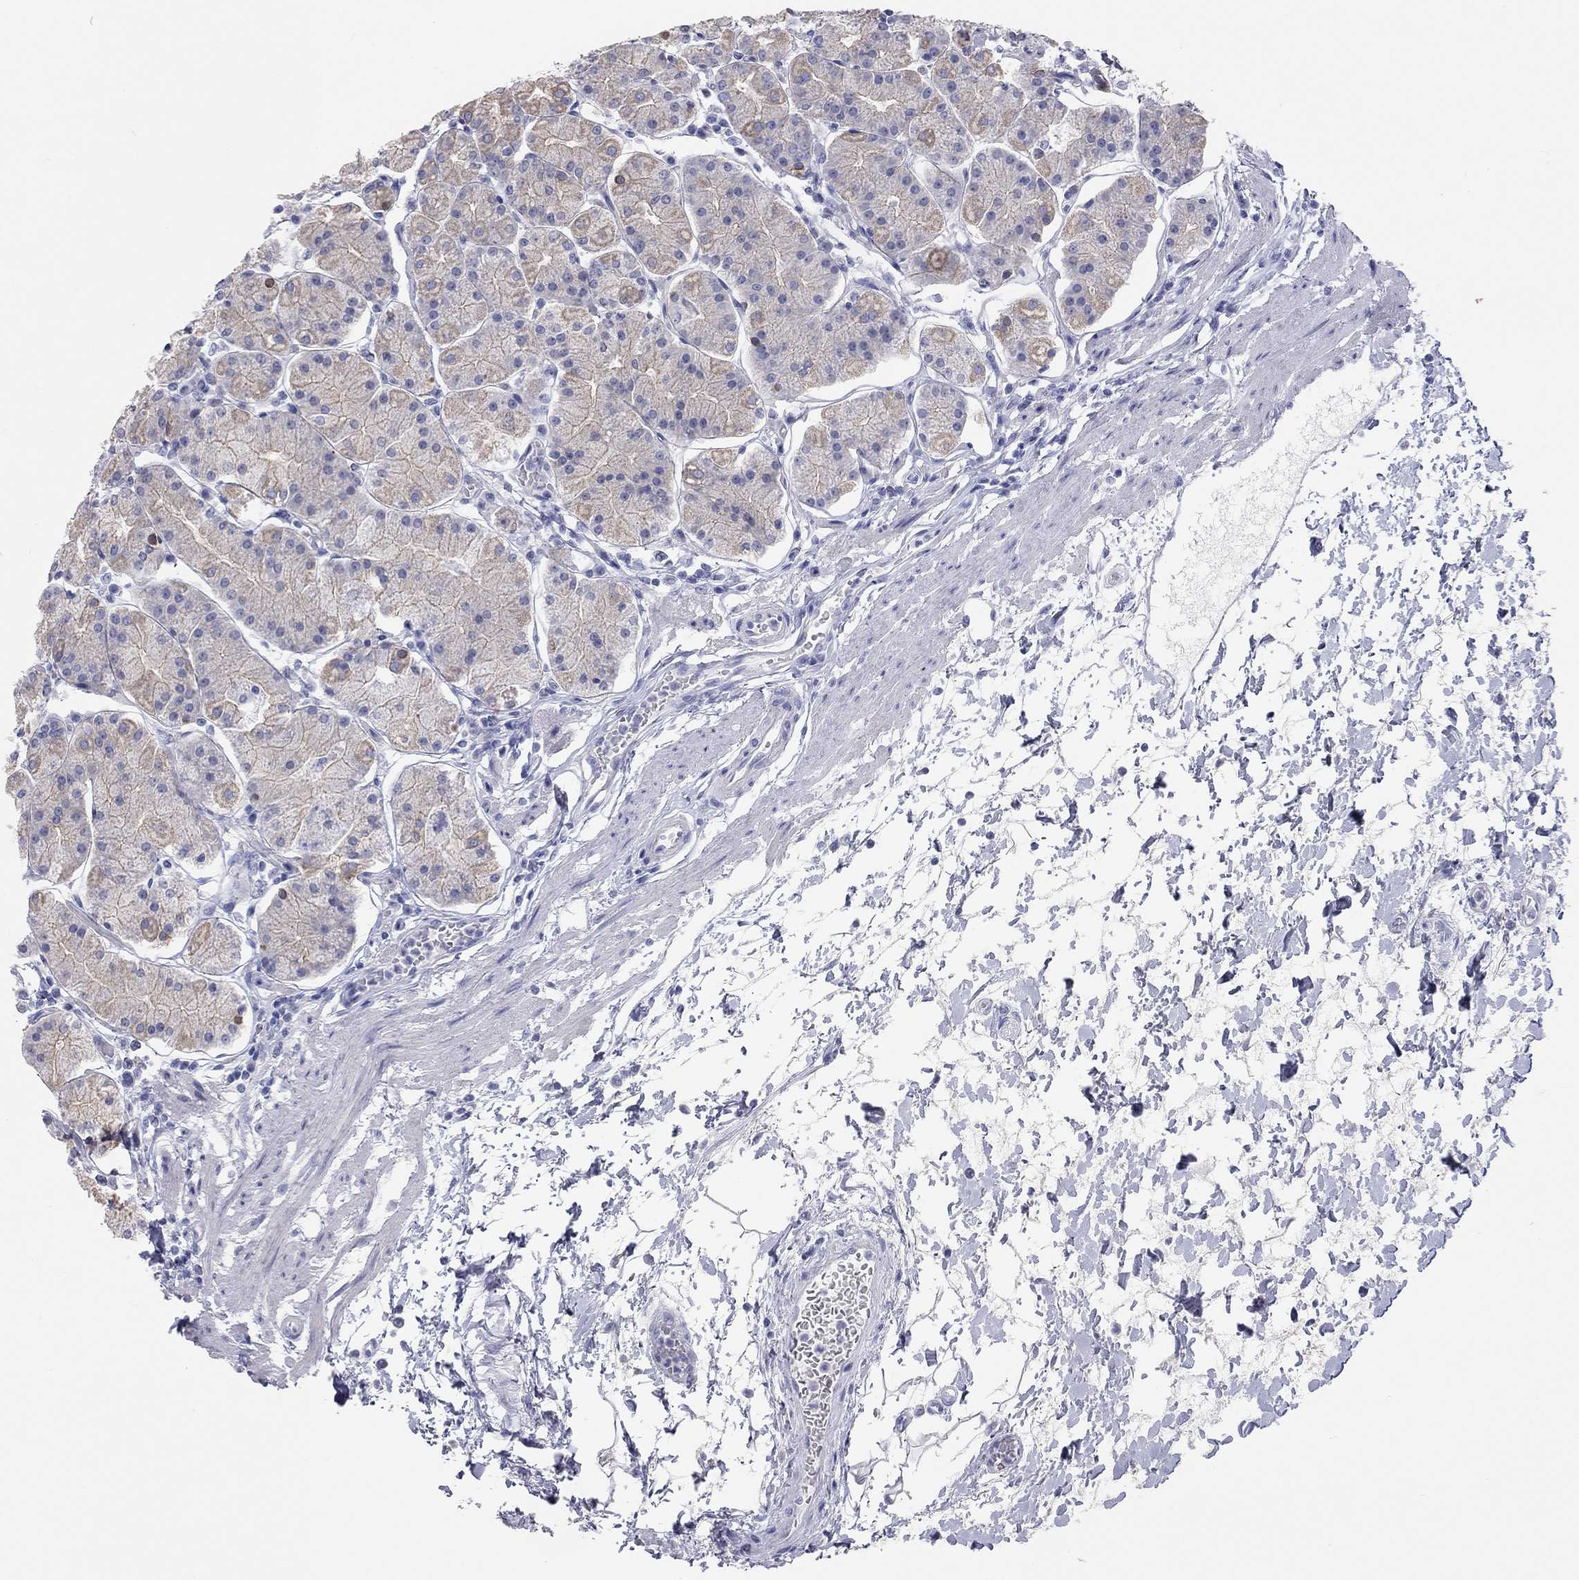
{"staining": {"intensity": "moderate", "quantity": "<25%", "location": "cytoplasmic/membranous"}, "tissue": "stomach", "cell_type": "Glandular cells", "image_type": "normal", "snomed": [{"axis": "morphology", "description": "Normal tissue, NOS"}, {"axis": "topography", "description": "Stomach"}], "caption": "Immunohistochemistry (DAB (3,3'-diaminobenzidine)) staining of normal human stomach reveals moderate cytoplasmic/membranous protein expression in approximately <25% of glandular cells. (Brightfield microscopy of DAB IHC at high magnification).", "gene": "AK8", "patient": {"sex": "male", "age": 54}}